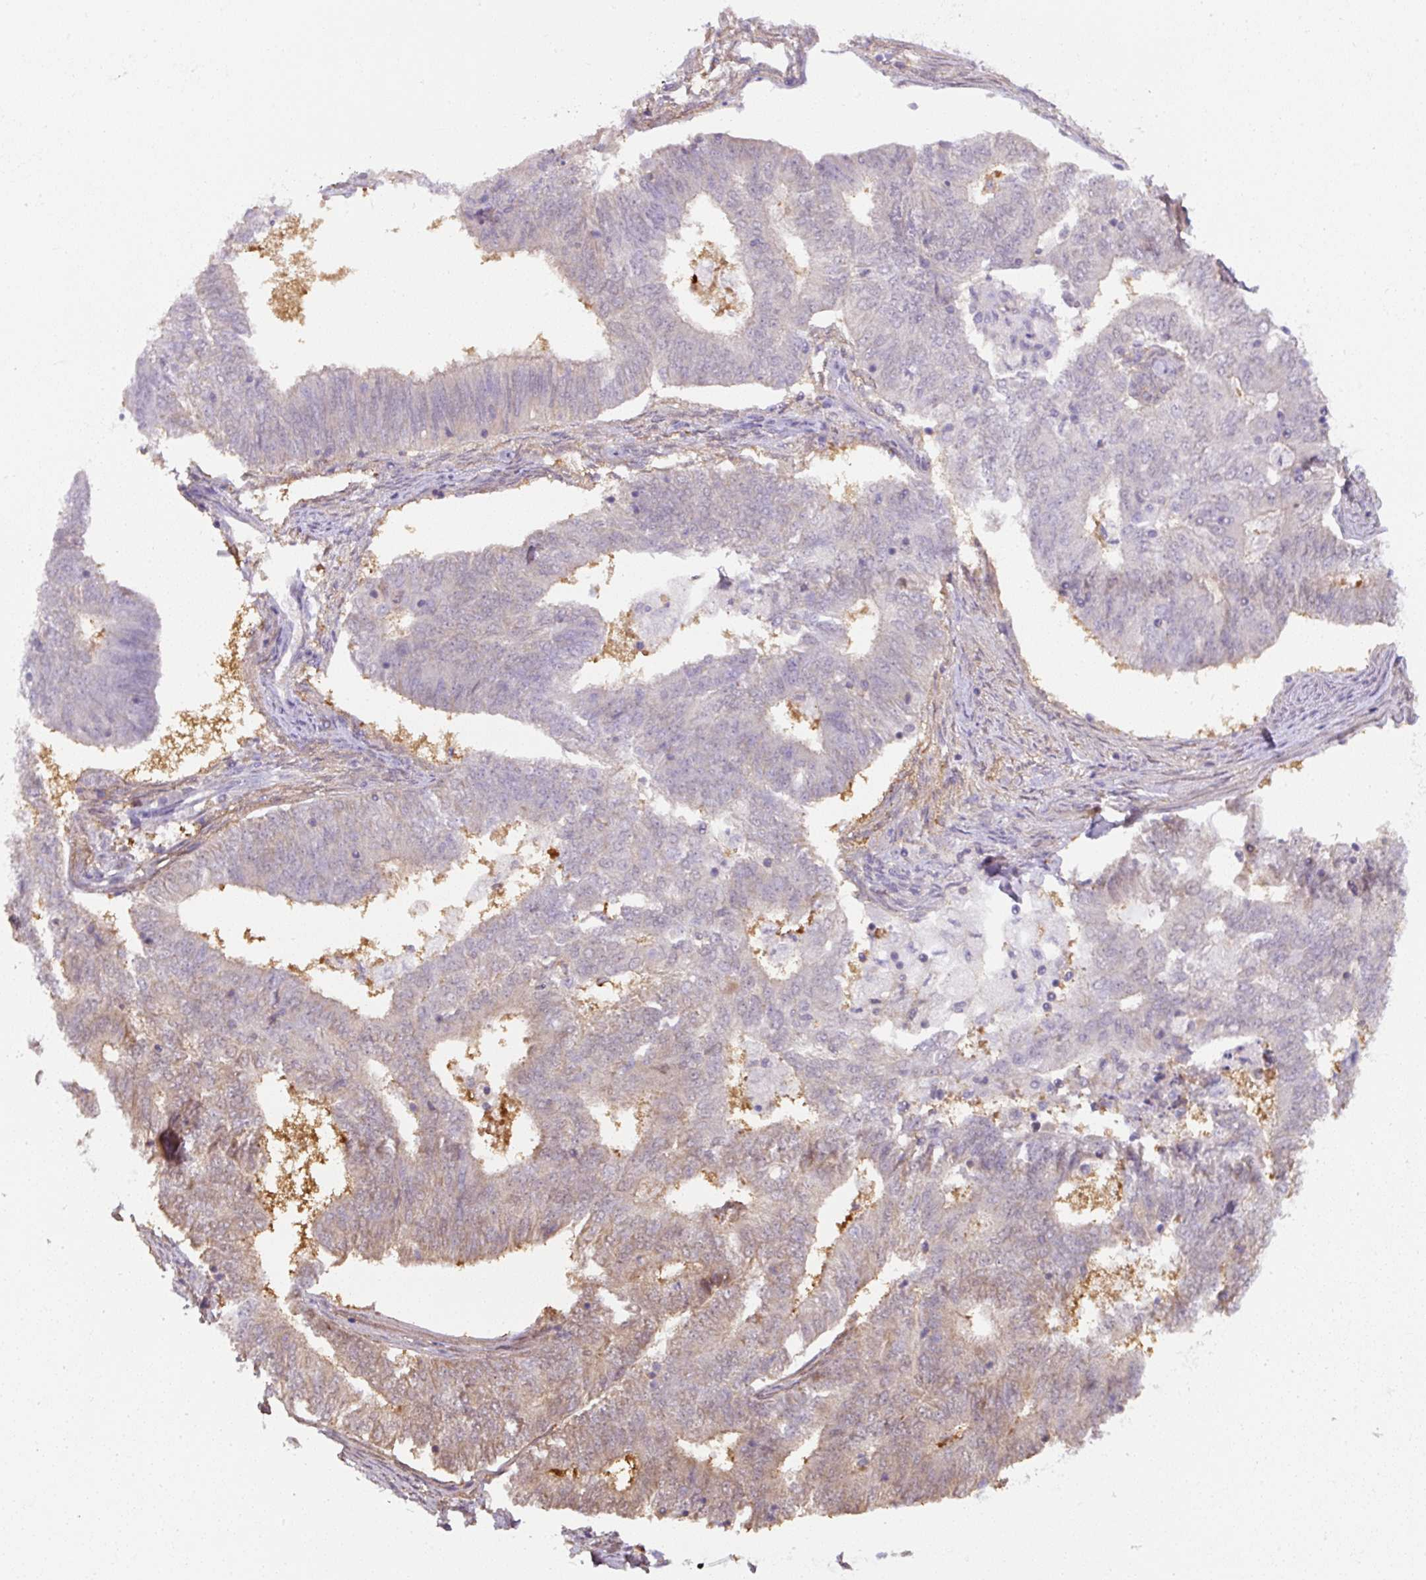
{"staining": {"intensity": "weak", "quantity": "<25%", "location": "cytoplasmic/membranous"}, "tissue": "endometrial cancer", "cell_type": "Tumor cells", "image_type": "cancer", "snomed": [{"axis": "morphology", "description": "Adenocarcinoma, NOS"}, {"axis": "topography", "description": "Endometrium"}], "caption": "IHC photomicrograph of neoplastic tissue: endometrial cancer (adenocarcinoma) stained with DAB (3,3'-diaminobenzidine) shows no significant protein expression in tumor cells.", "gene": "ST13", "patient": {"sex": "female", "age": 62}}